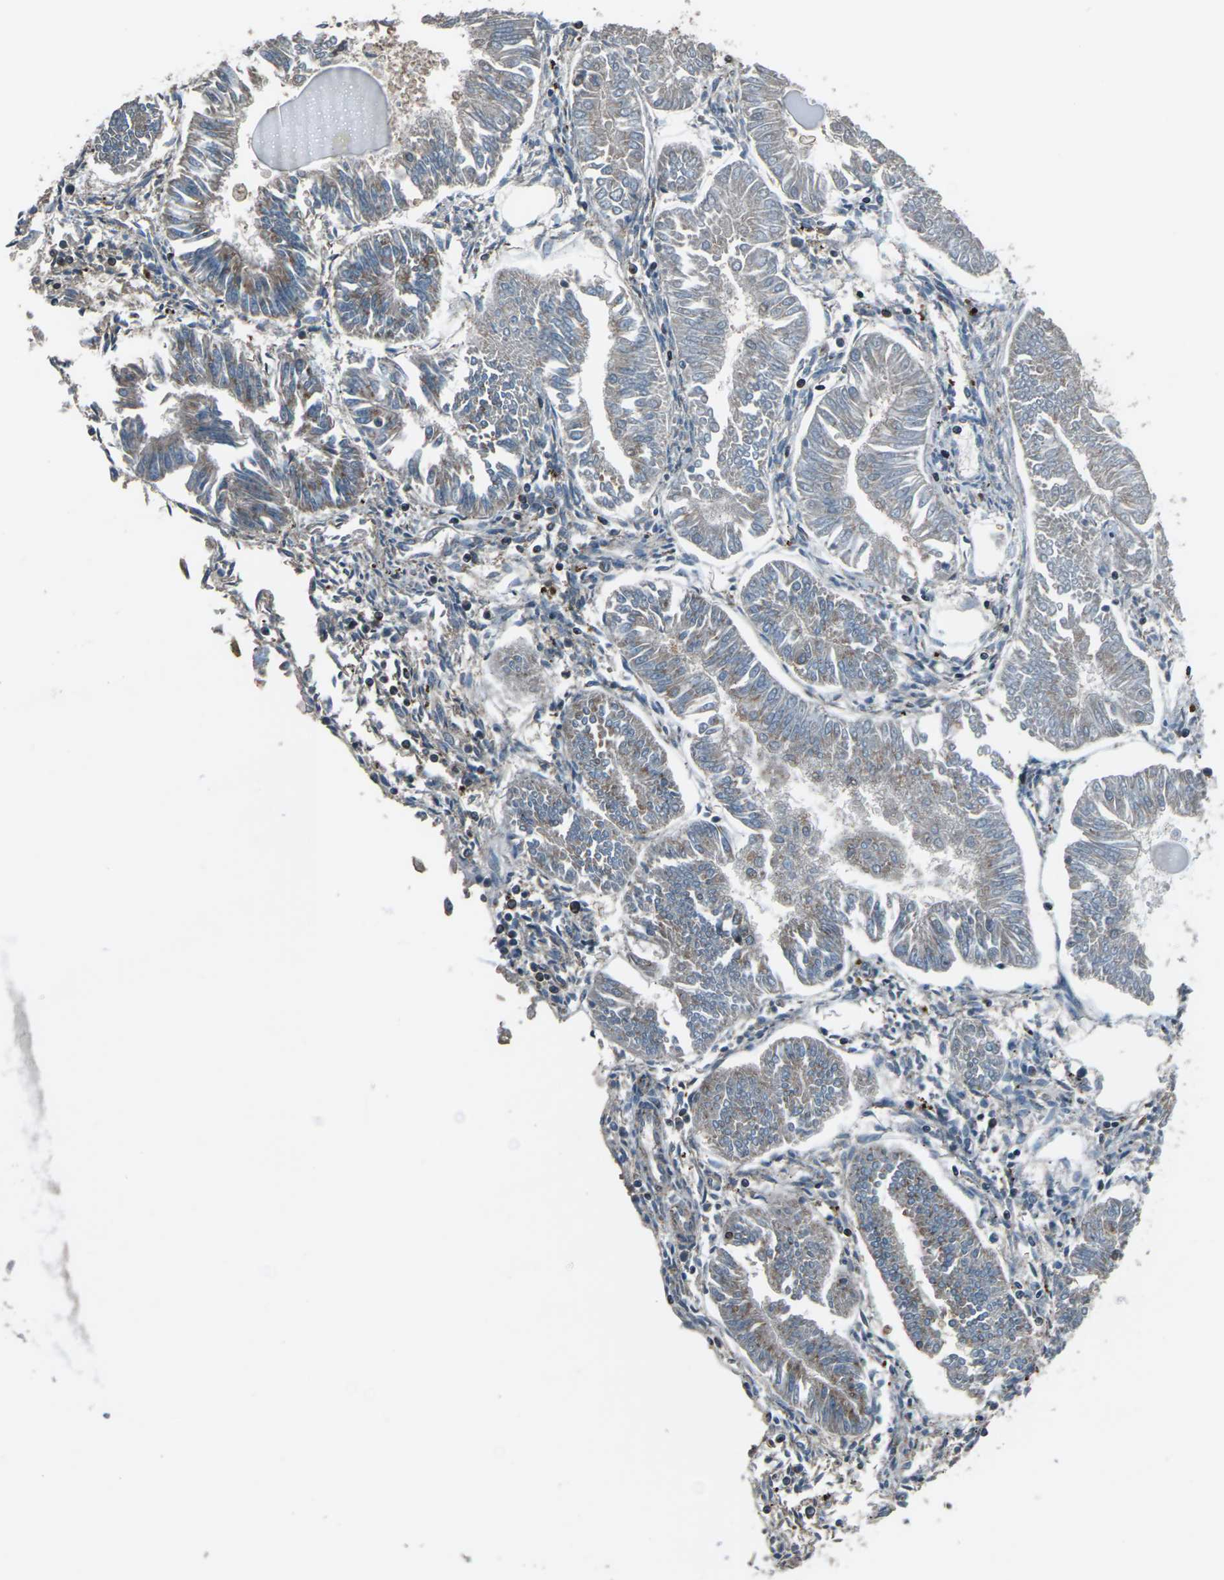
{"staining": {"intensity": "weak", "quantity": ">75%", "location": "cytoplasmic/membranous"}, "tissue": "endometrial cancer", "cell_type": "Tumor cells", "image_type": "cancer", "snomed": [{"axis": "morphology", "description": "Adenocarcinoma, NOS"}, {"axis": "topography", "description": "Endometrium"}], "caption": "Tumor cells demonstrate low levels of weak cytoplasmic/membranous staining in about >75% of cells in human endometrial cancer (adenocarcinoma). The staining is performed using DAB brown chromogen to label protein expression. The nuclei are counter-stained blue using hematoxylin.", "gene": "CMTM4", "patient": {"sex": "female", "age": 53}}